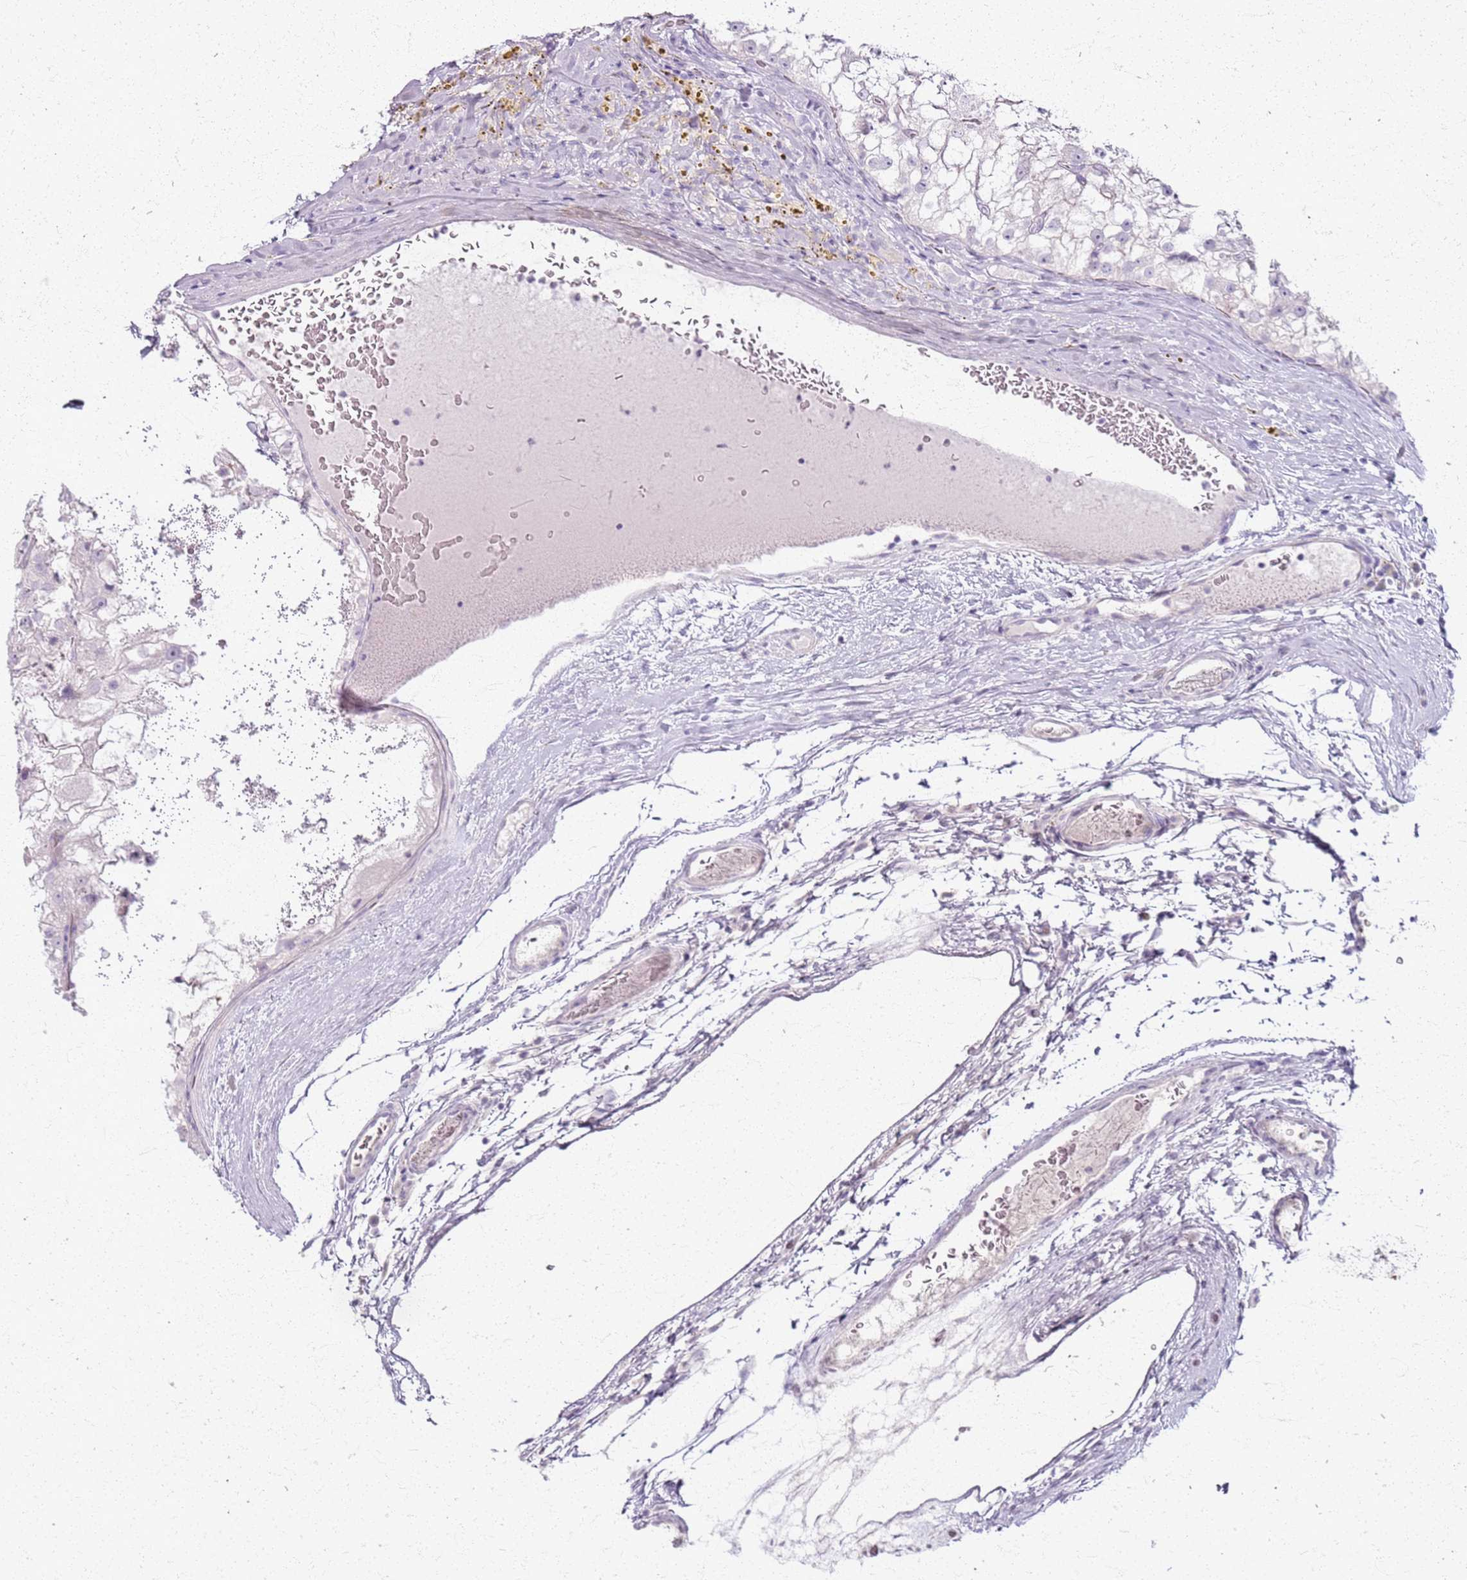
{"staining": {"intensity": "negative", "quantity": "none", "location": "none"}, "tissue": "renal cancer", "cell_type": "Tumor cells", "image_type": "cancer", "snomed": [{"axis": "morphology", "description": "Adenocarcinoma, NOS"}, {"axis": "topography", "description": "Kidney"}], "caption": "This is an immunohistochemistry micrograph of adenocarcinoma (renal). There is no staining in tumor cells.", "gene": "CSRP3", "patient": {"sex": "female", "age": 72}}